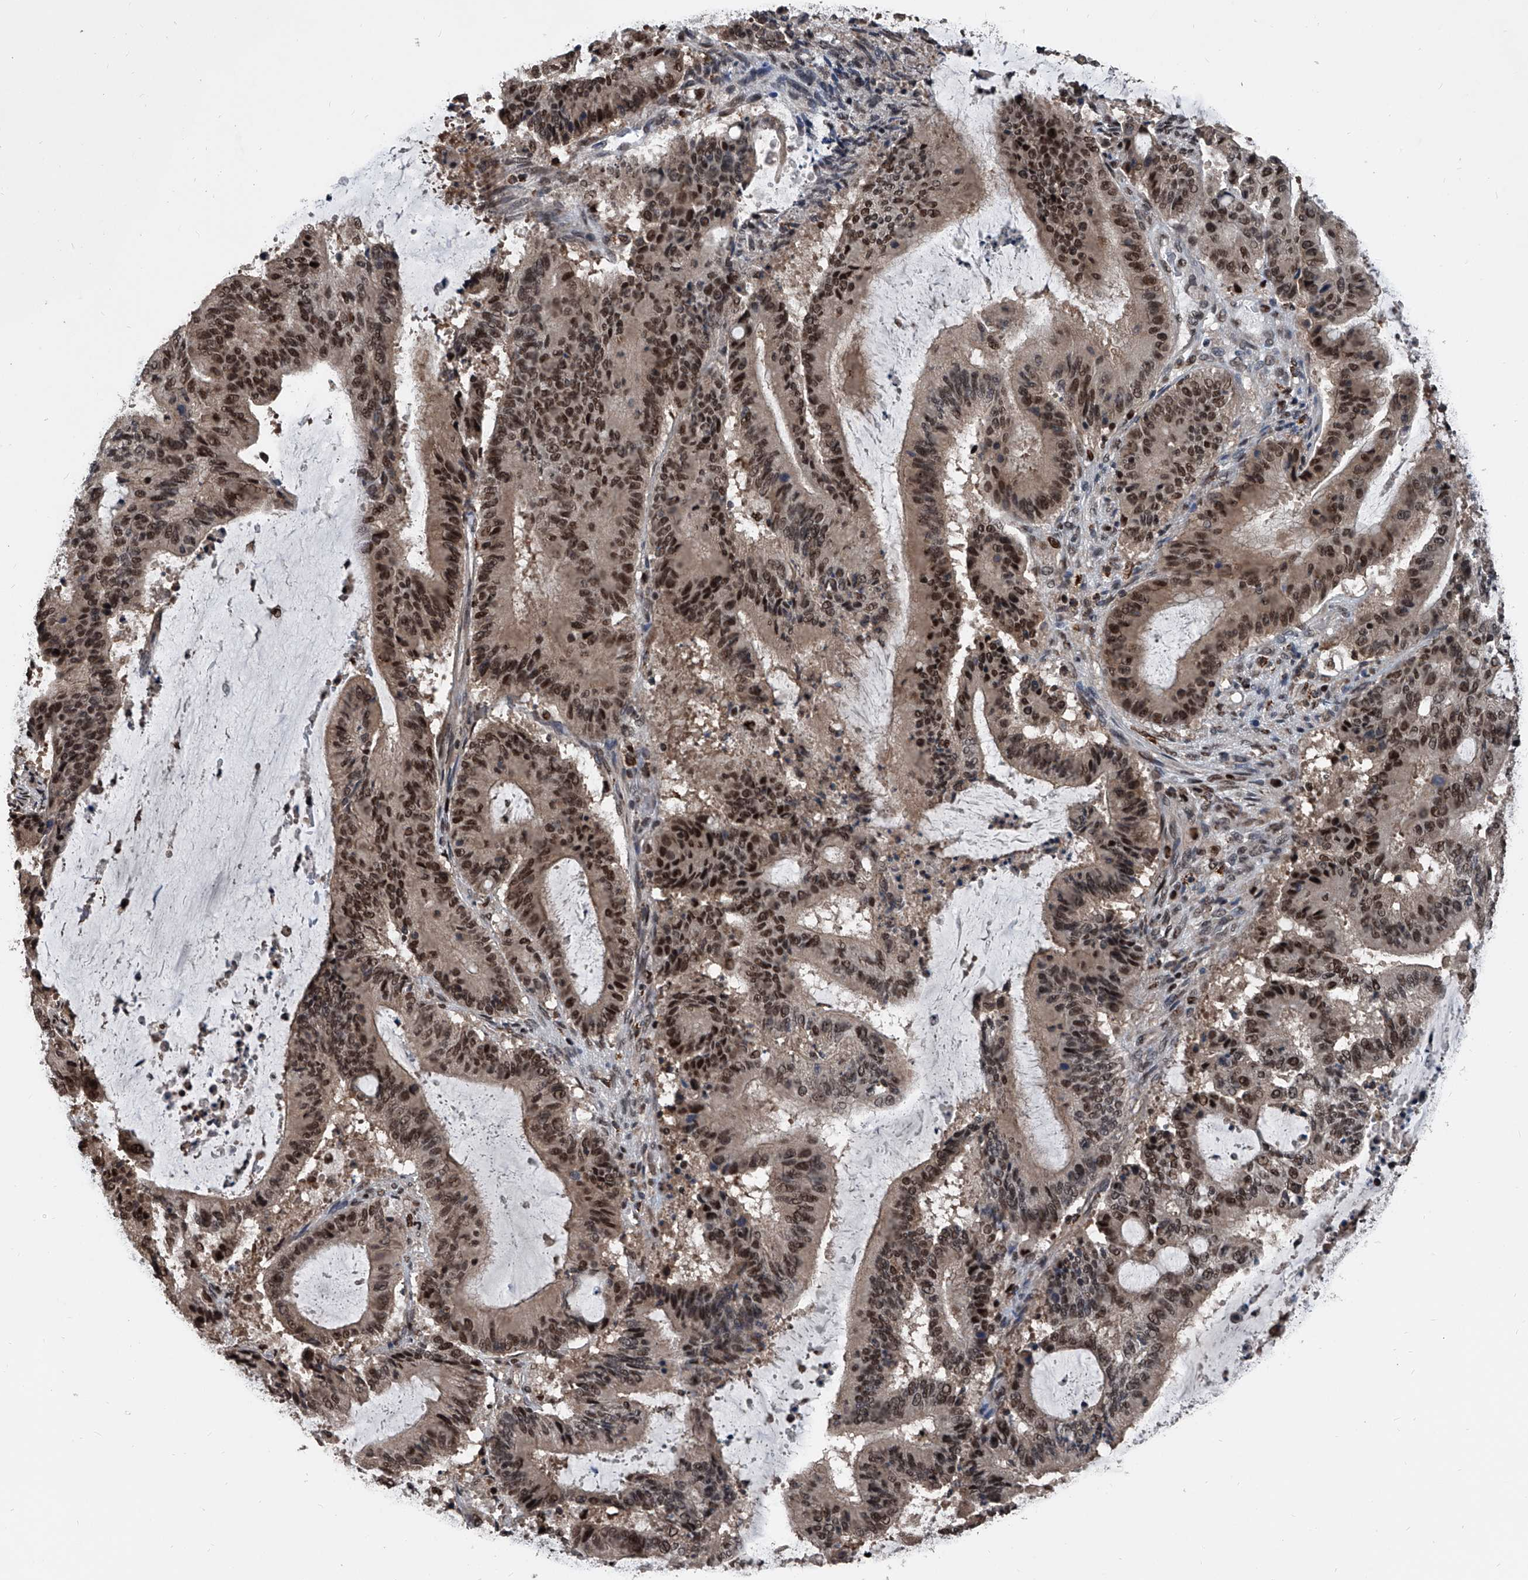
{"staining": {"intensity": "strong", "quantity": "25%-75%", "location": "nuclear"}, "tissue": "liver cancer", "cell_type": "Tumor cells", "image_type": "cancer", "snomed": [{"axis": "morphology", "description": "Normal tissue, NOS"}, {"axis": "morphology", "description": "Cholangiocarcinoma"}, {"axis": "topography", "description": "Liver"}, {"axis": "topography", "description": "Peripheral nerve tissue"}], "caption": "Human liver cancer stained with a brown dye displays strong nuclear positive expression in approximately 25%-75% of tumor cells.", "gene": "FKBP5", "patient": {"sex": "female", "age": 73}}